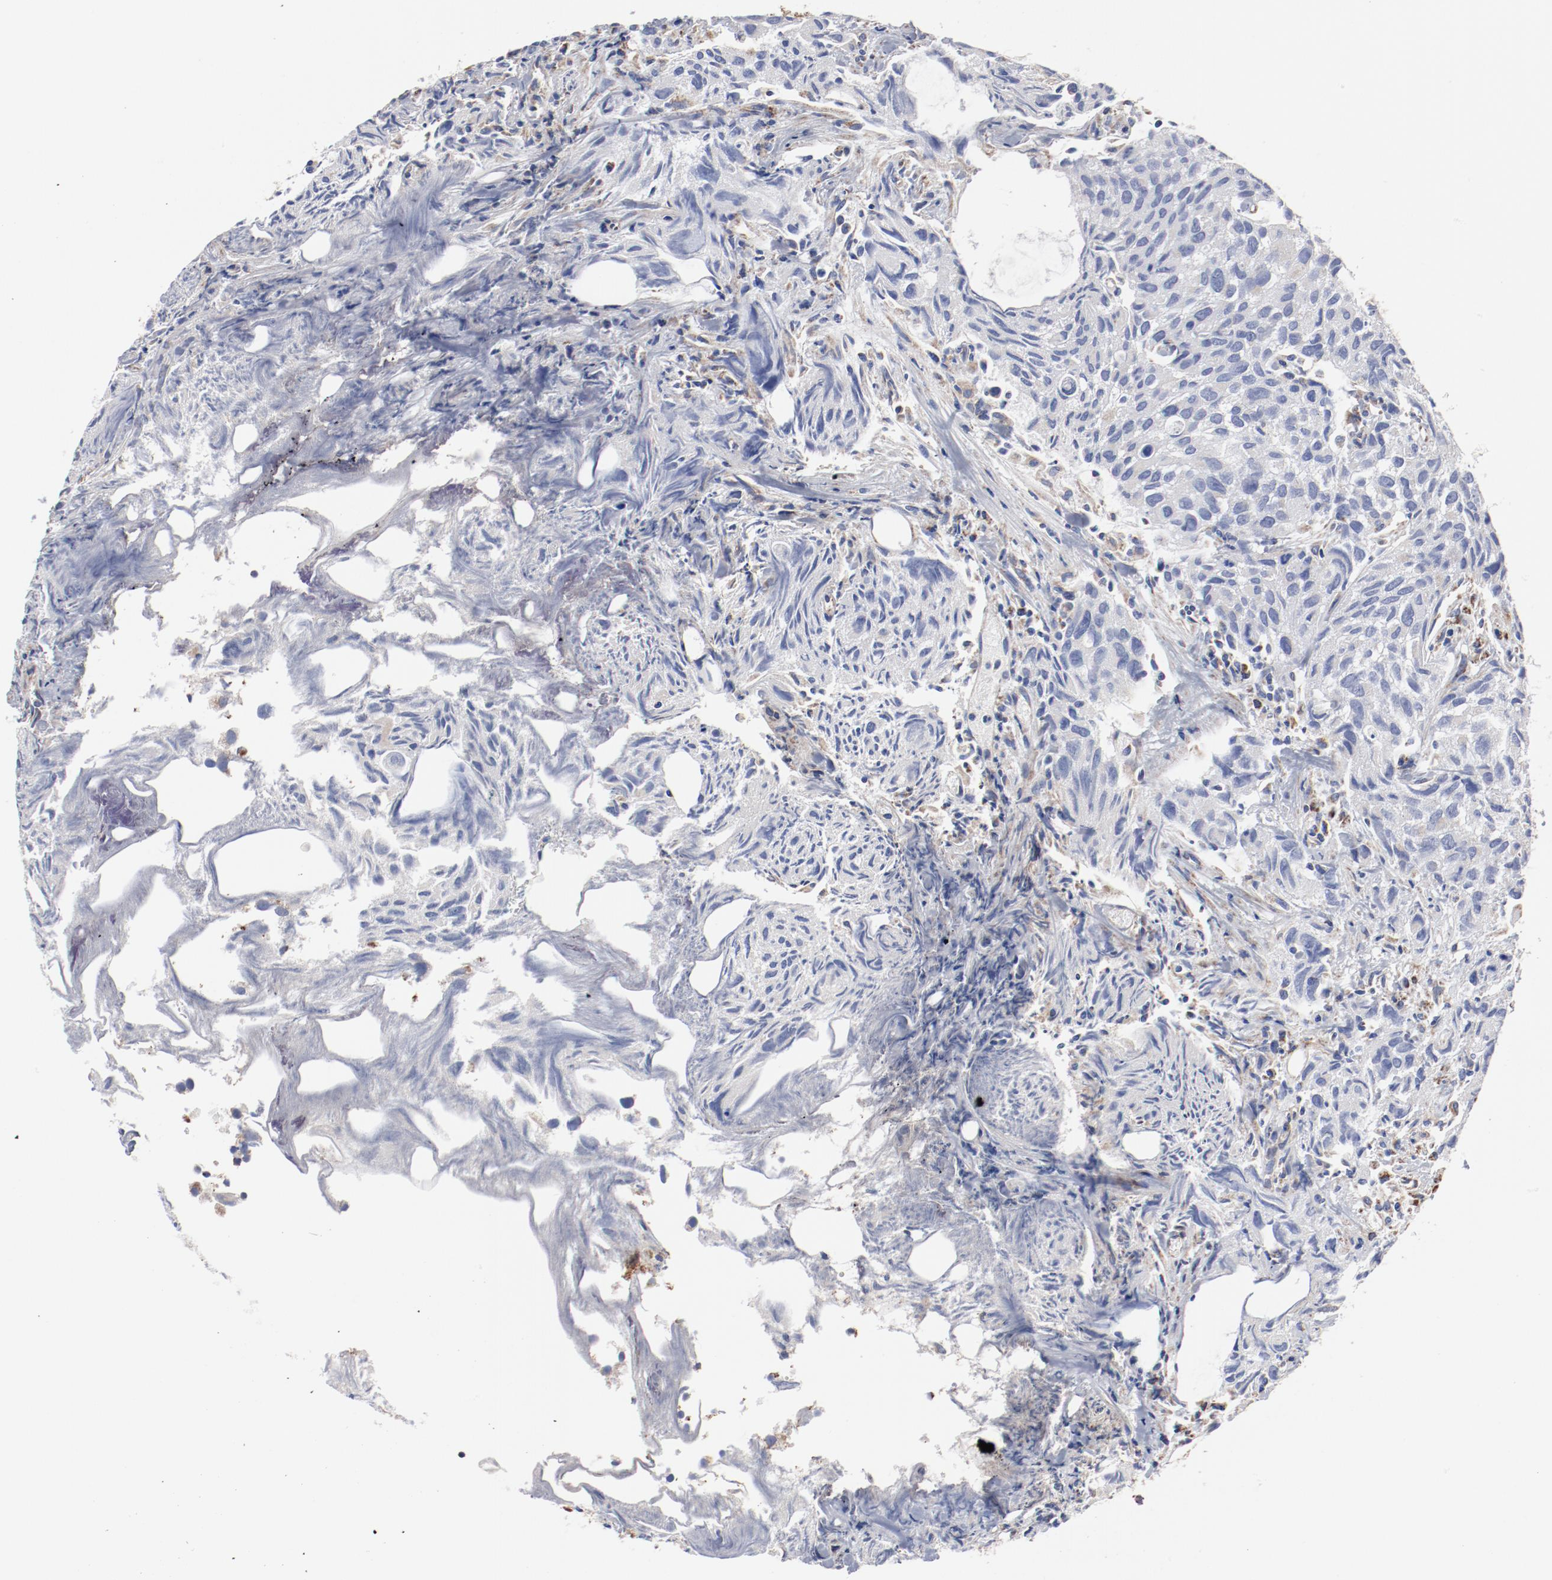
{"staining": {"intensity": "weak", "quantity": ">75%", "location": "cytoplasmic/membranous"}, "tissue": "urothelial cancer", "cell_type": "Tumor cells", "image_type": "cancer", "snomed": [{"axis": "morphology", "description": "Urothelial carcinoma, High grade"}, {"axis": "topography", "description": "Urinary bladder"}], "caption": "Immunohistochemical staining of high-grade urothelial carcinoma reveals low levels of weak cytoplasmic/membranous positivity in about >75% of tumor cells.", "gene": "NDUFV2", "patient": {"sex": "female", "age": 75}}